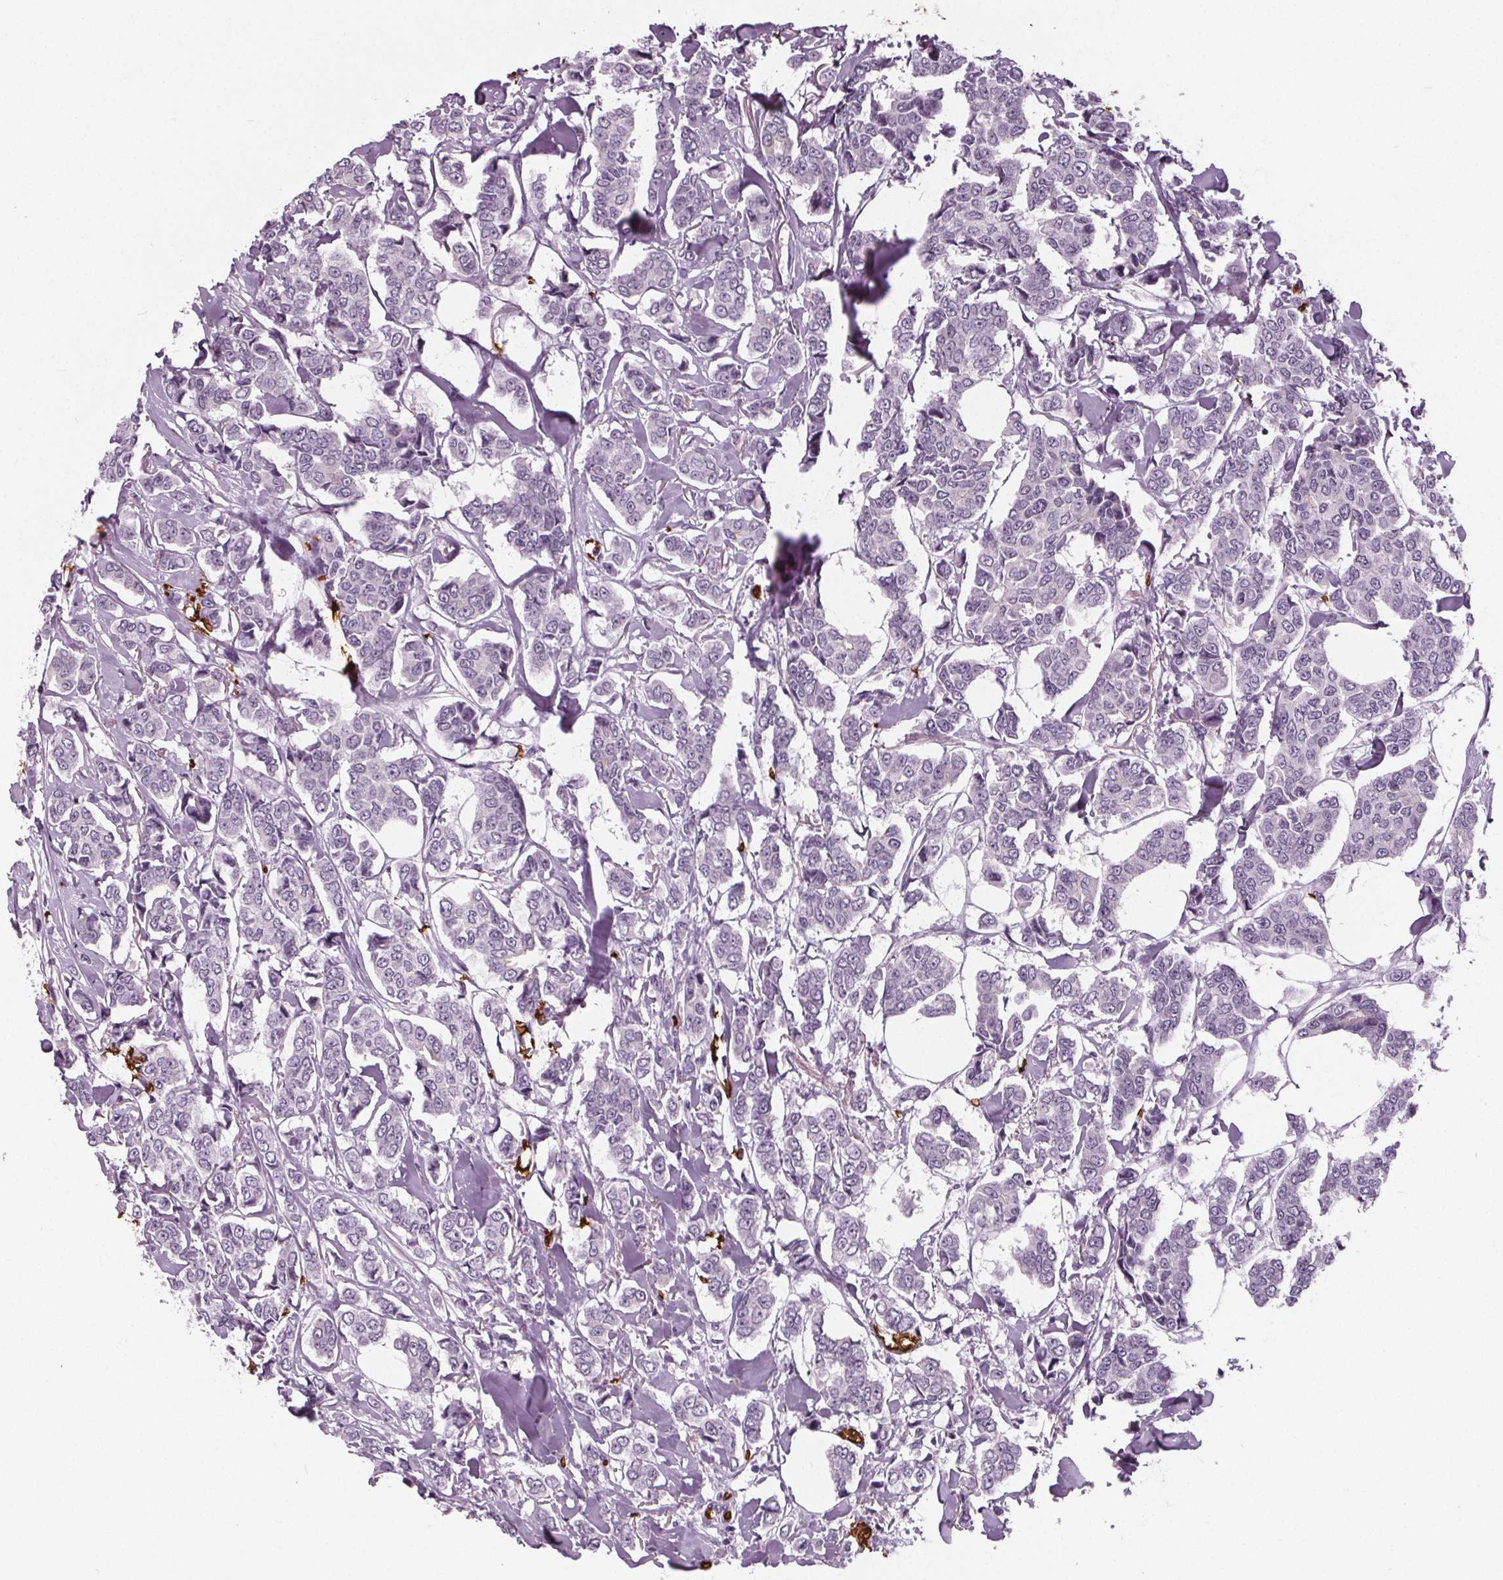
{"staining": {"intensity": "negative", "quantity": "none", "location": "none"}, "tissue": "breast cancer", "cell_type": "Tumor cells", "image_type": "cancer", "snomed": [{"axis": "morphology", "description": "Duct carcinoma"}, {"axis": "topography", "description": "Breast"}], "caption": "Image shows no protein staining in tumor cells of breast cancer (infiltrating ductal carcinoma) tissue.", "gene": "SLC4A1", "patient": {"sex": "female", "age": 94}}